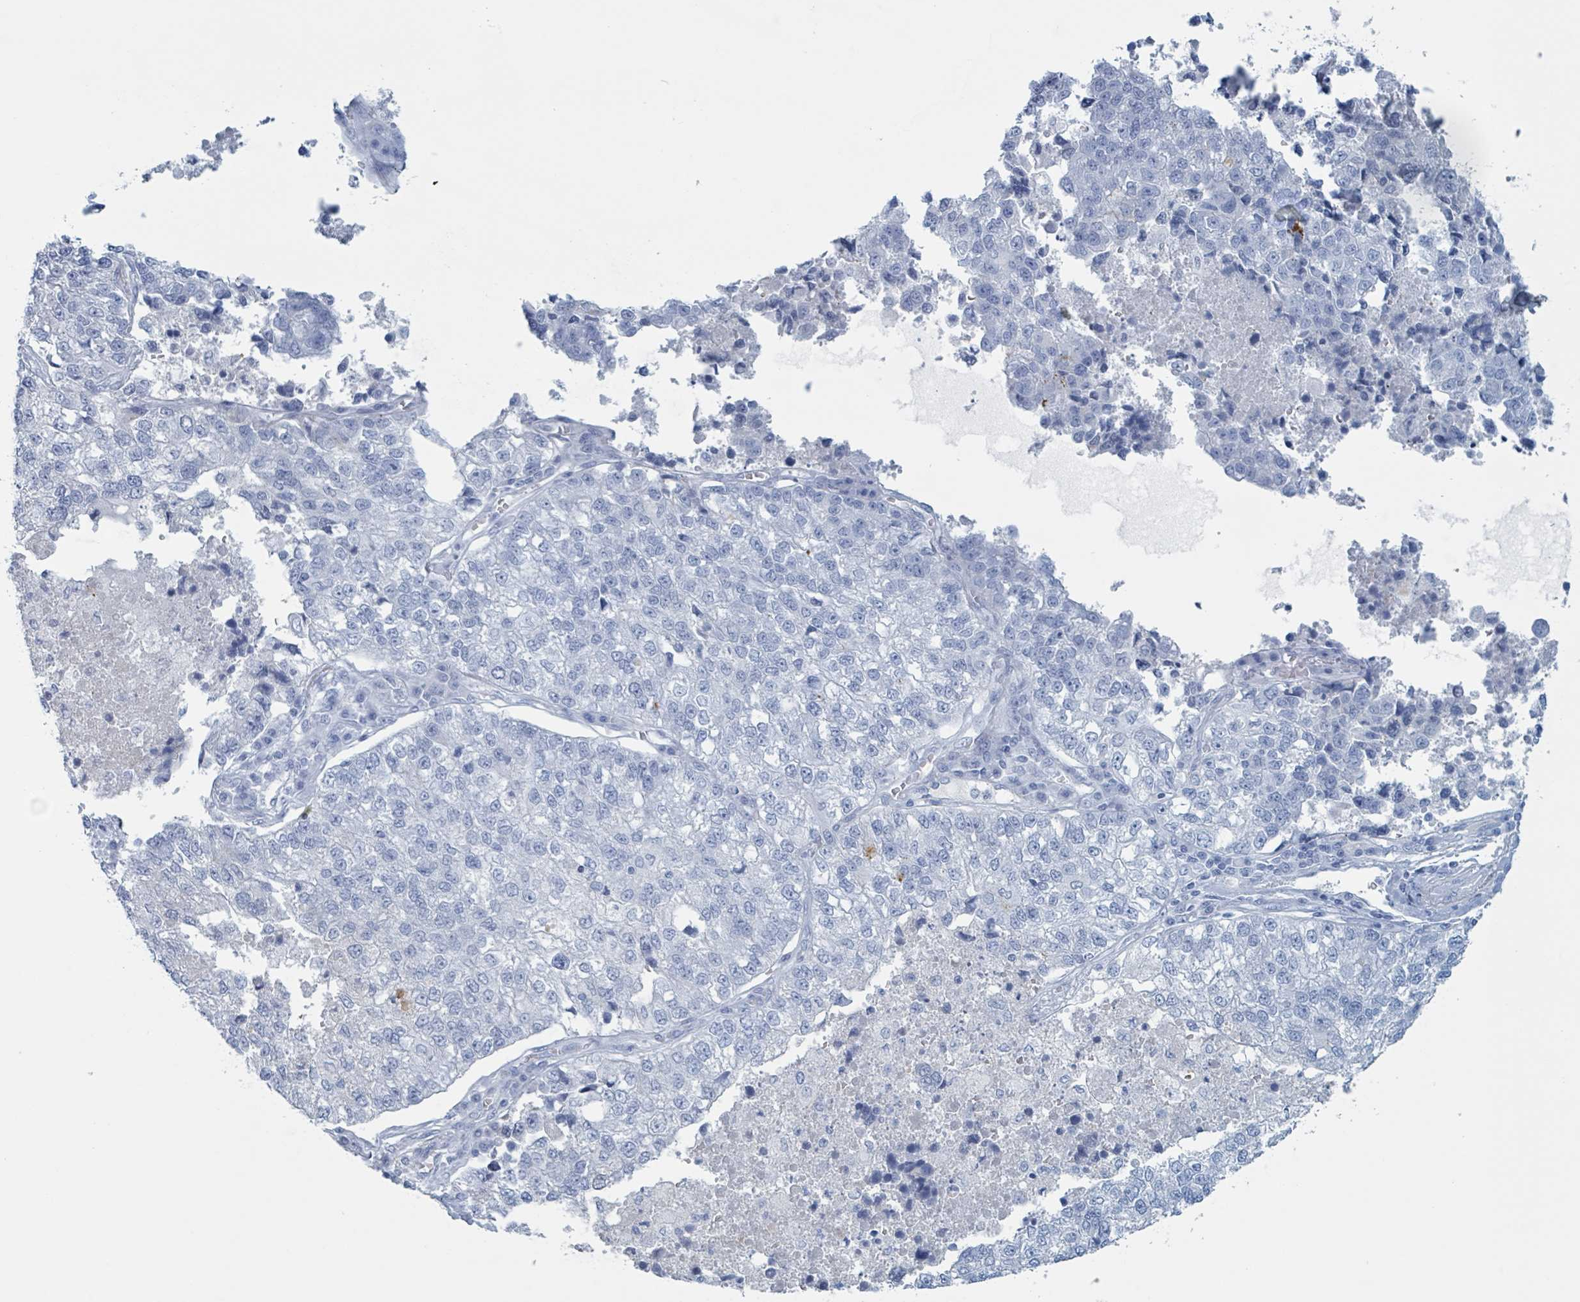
{"staining": {"intensity": "negative", "quantity": "none", "location": "none"}, "tissue": "lung cancer", "cell_type": "Tumor cells", "image_type": "cancer", "snomed": [{"axis": "morphology", "description": "Adenocarcinoma, NOS"}, {"axis": "topography", "description": "Lung"}], "caption": "Photomicrograph shows no significant protein positivity in tumor cells of lung cancer (adenocarcinoma). (Brightfield microscopy of DAB immunohistochemistry (IHC) at high magnification).", "gene": "KLK4", "patient": {"sex": "male", "age": 49}}